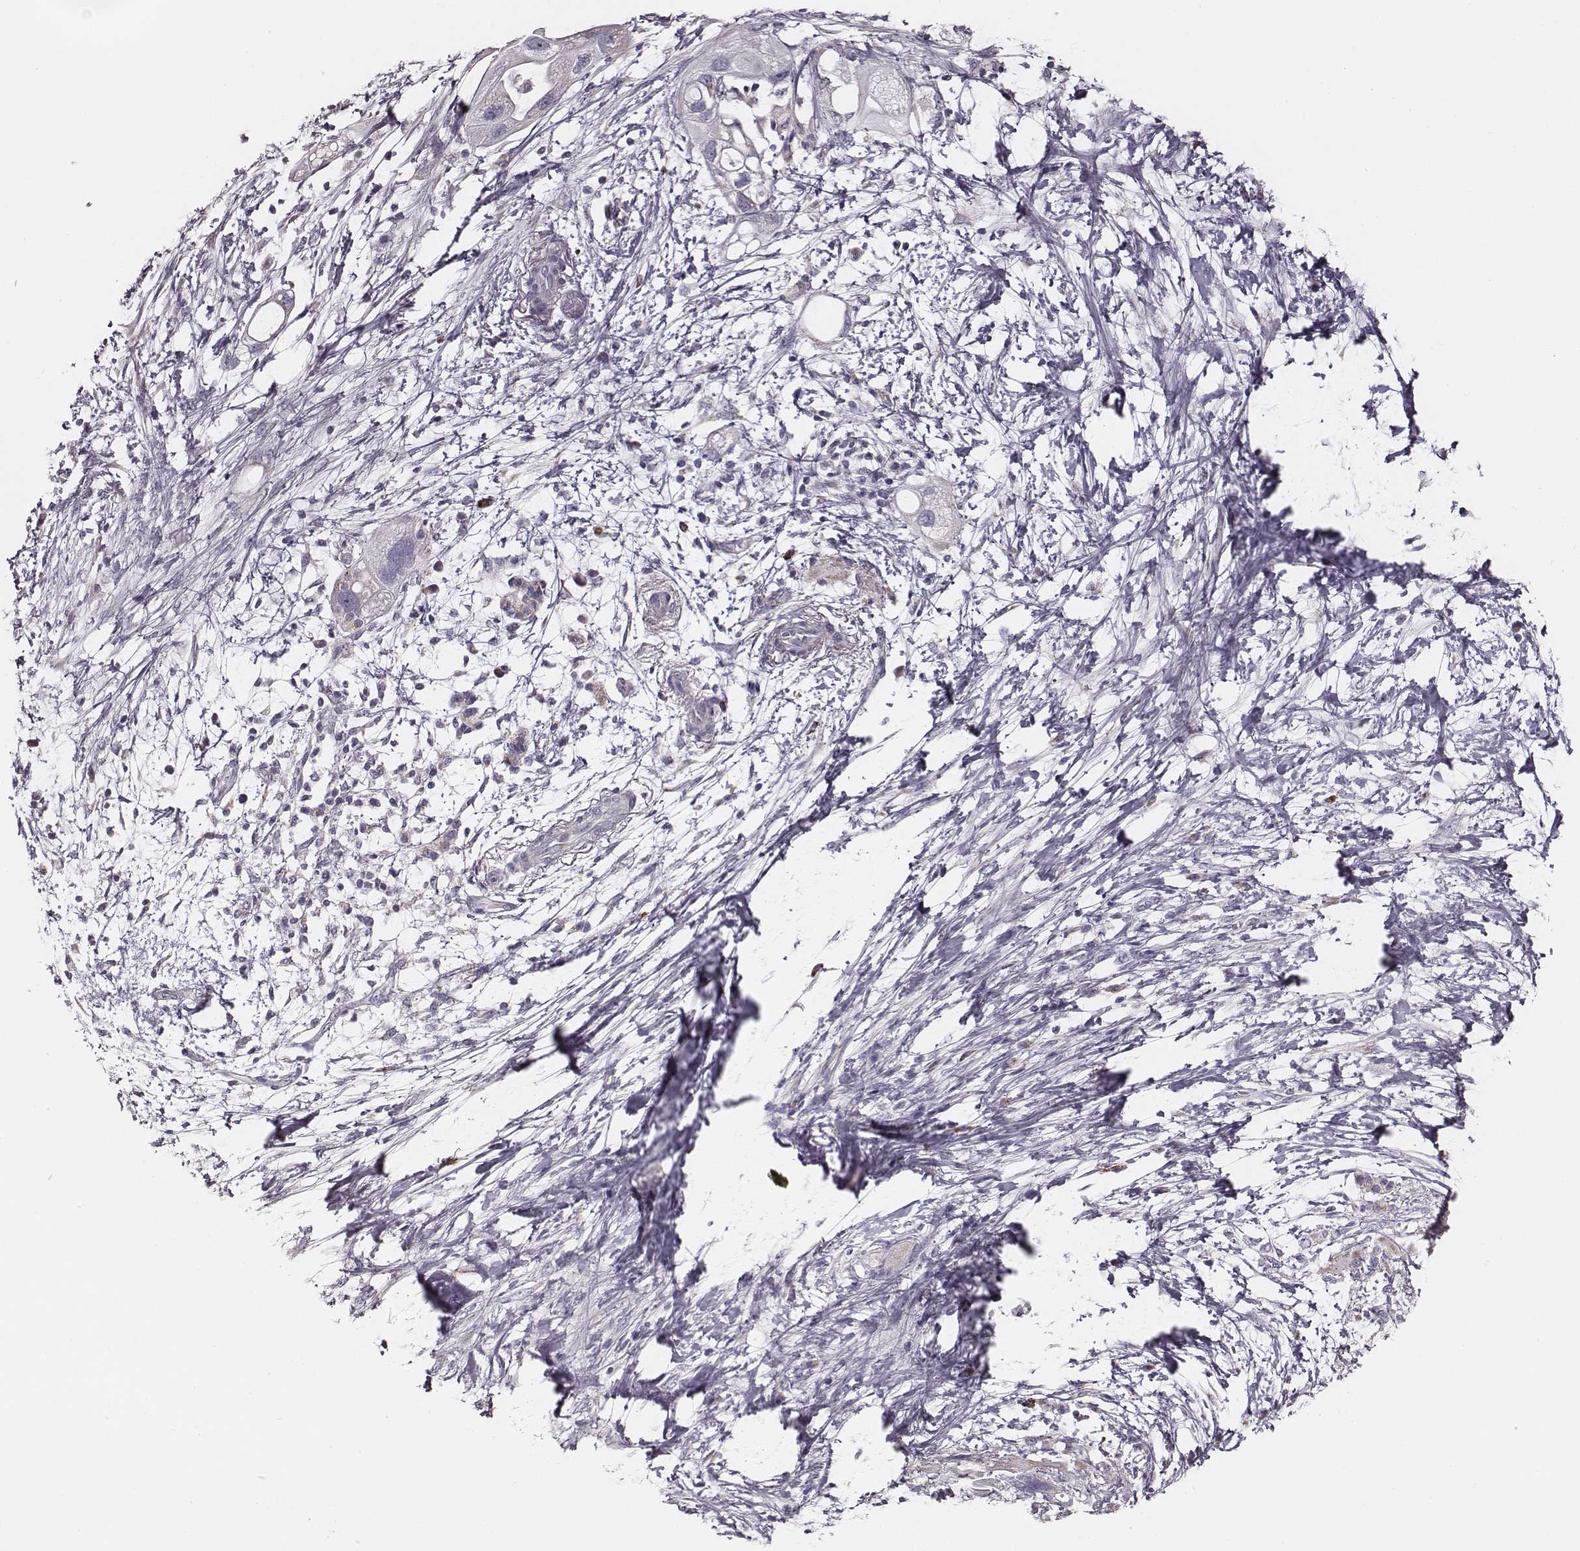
{"staining": {"intensity": "negative", "quantity": "none", "location": "none"}, "tissue": "pancreatic cancer", "cell_type": "Tumor cells", "image_type": "cancer", "snomed": [{"axis": "morphology", "description": "Adenocarcinoma, NOS"}, {"axis": "topography", "description": "Pancreas"}], "caption": "A high-resolution photomicrograph shows immunohistochemistry (IHC) staining of adenocarcinoma (pancreatic), which reveals no significant staining in tumor cells. (DAB immunohistochemistry visualized using brightfield microscopy, high magnification).", "gene": "UBL4B", "patient": {"sex": "female", "age": 72}}